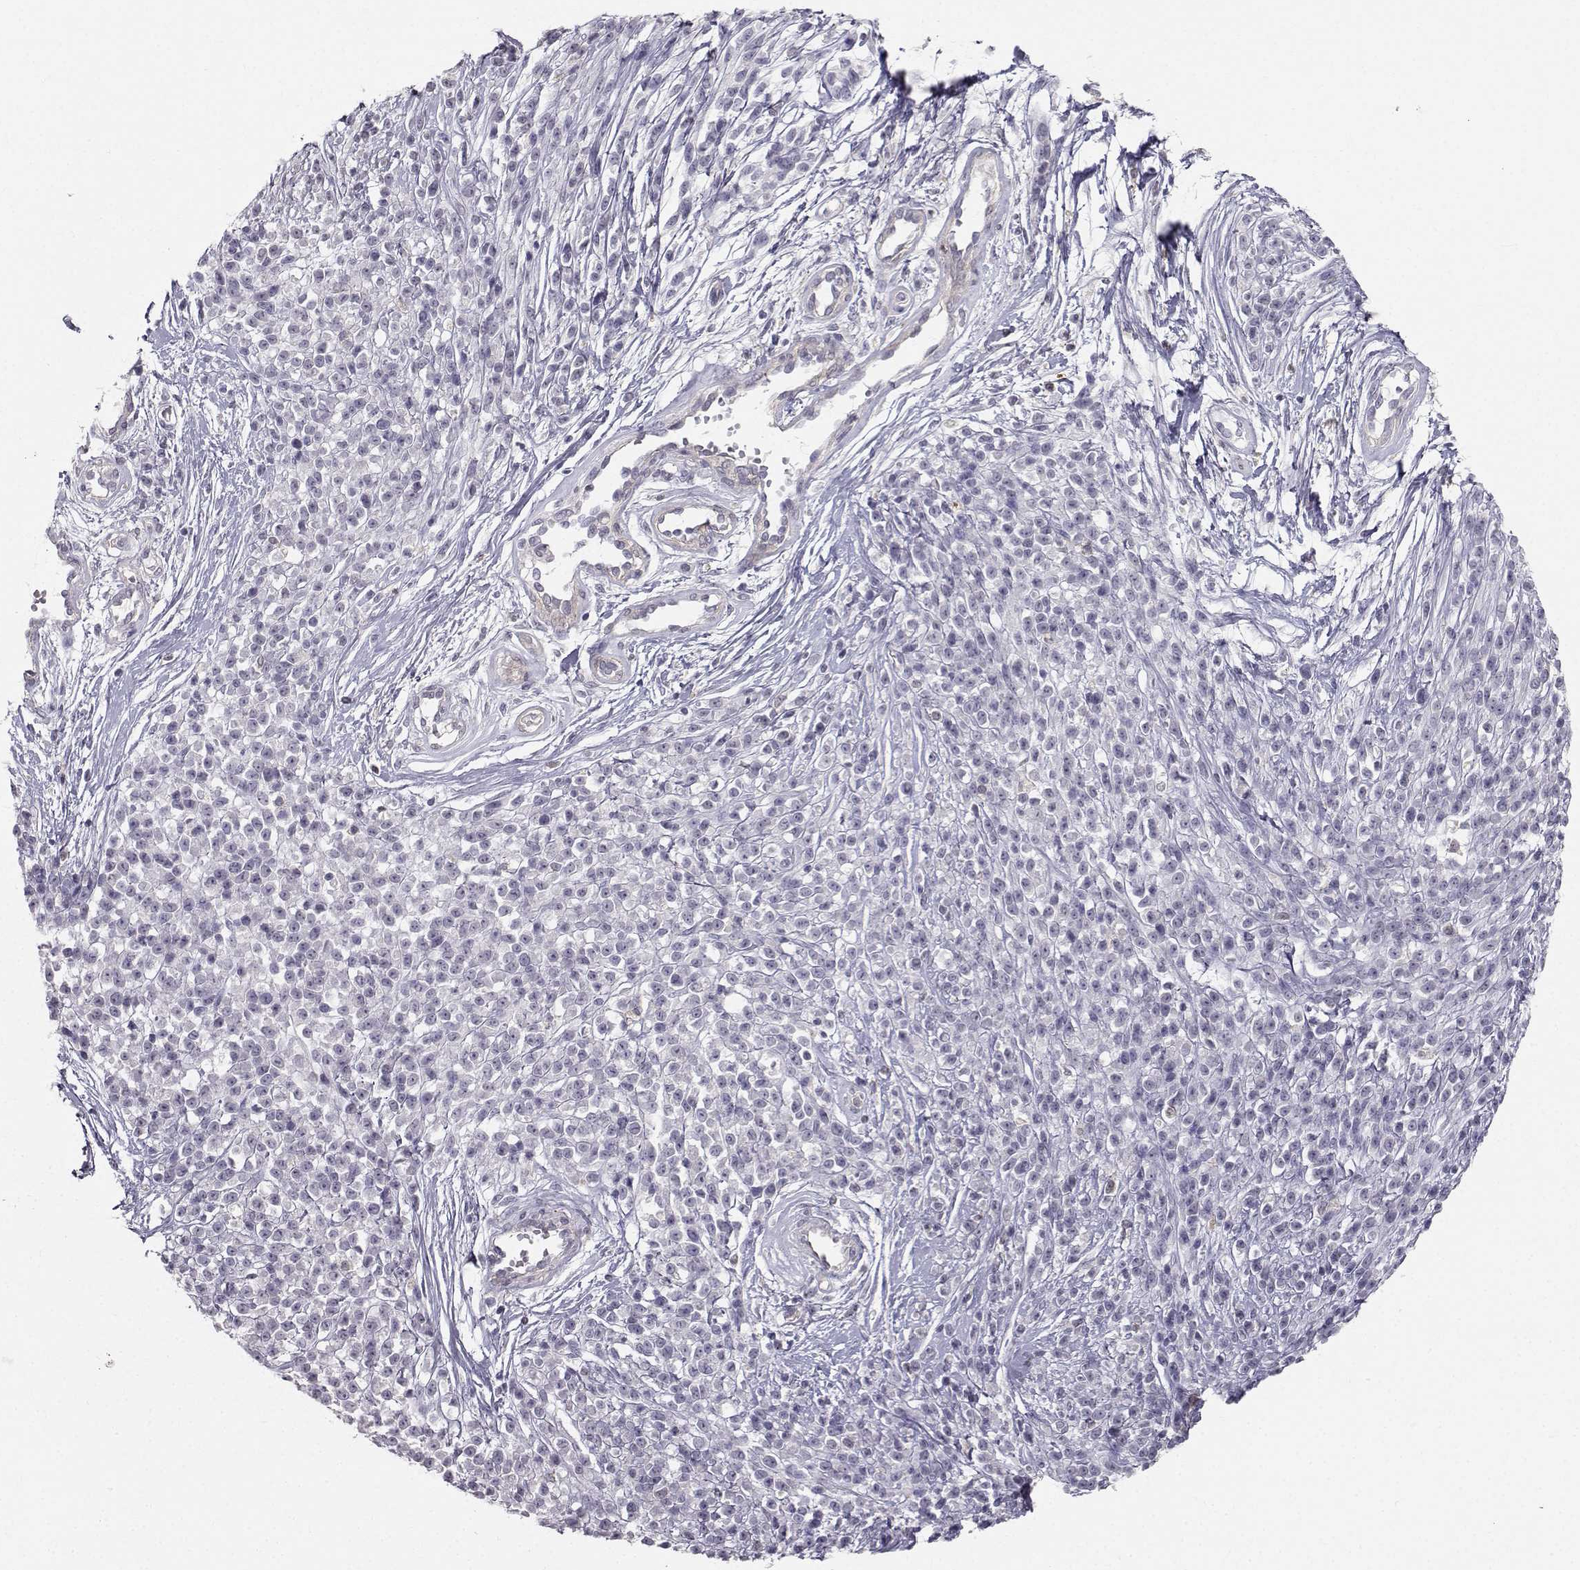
{"staining": {"intensity": "negative", "quantity": "none", "location": "none"}, "tissue": "melanoma", "cell_type": "Tumor cells", "image_type": "cancer", "snomed": [{"axis": "morphology", "description": "Malignant melanoma, NOS"}, {"axis": "topography", "description": "Skin"}, {"axis": "topography", "description": "Skin of trunk"}], "caption": "IHC histopathology image of neoplastic tissue: malignant melanoma stained with DAB shows no significant protein positivity in tumor cells.", "gene": "PGM5", "patient": {"sex": "male", "age": 74}}